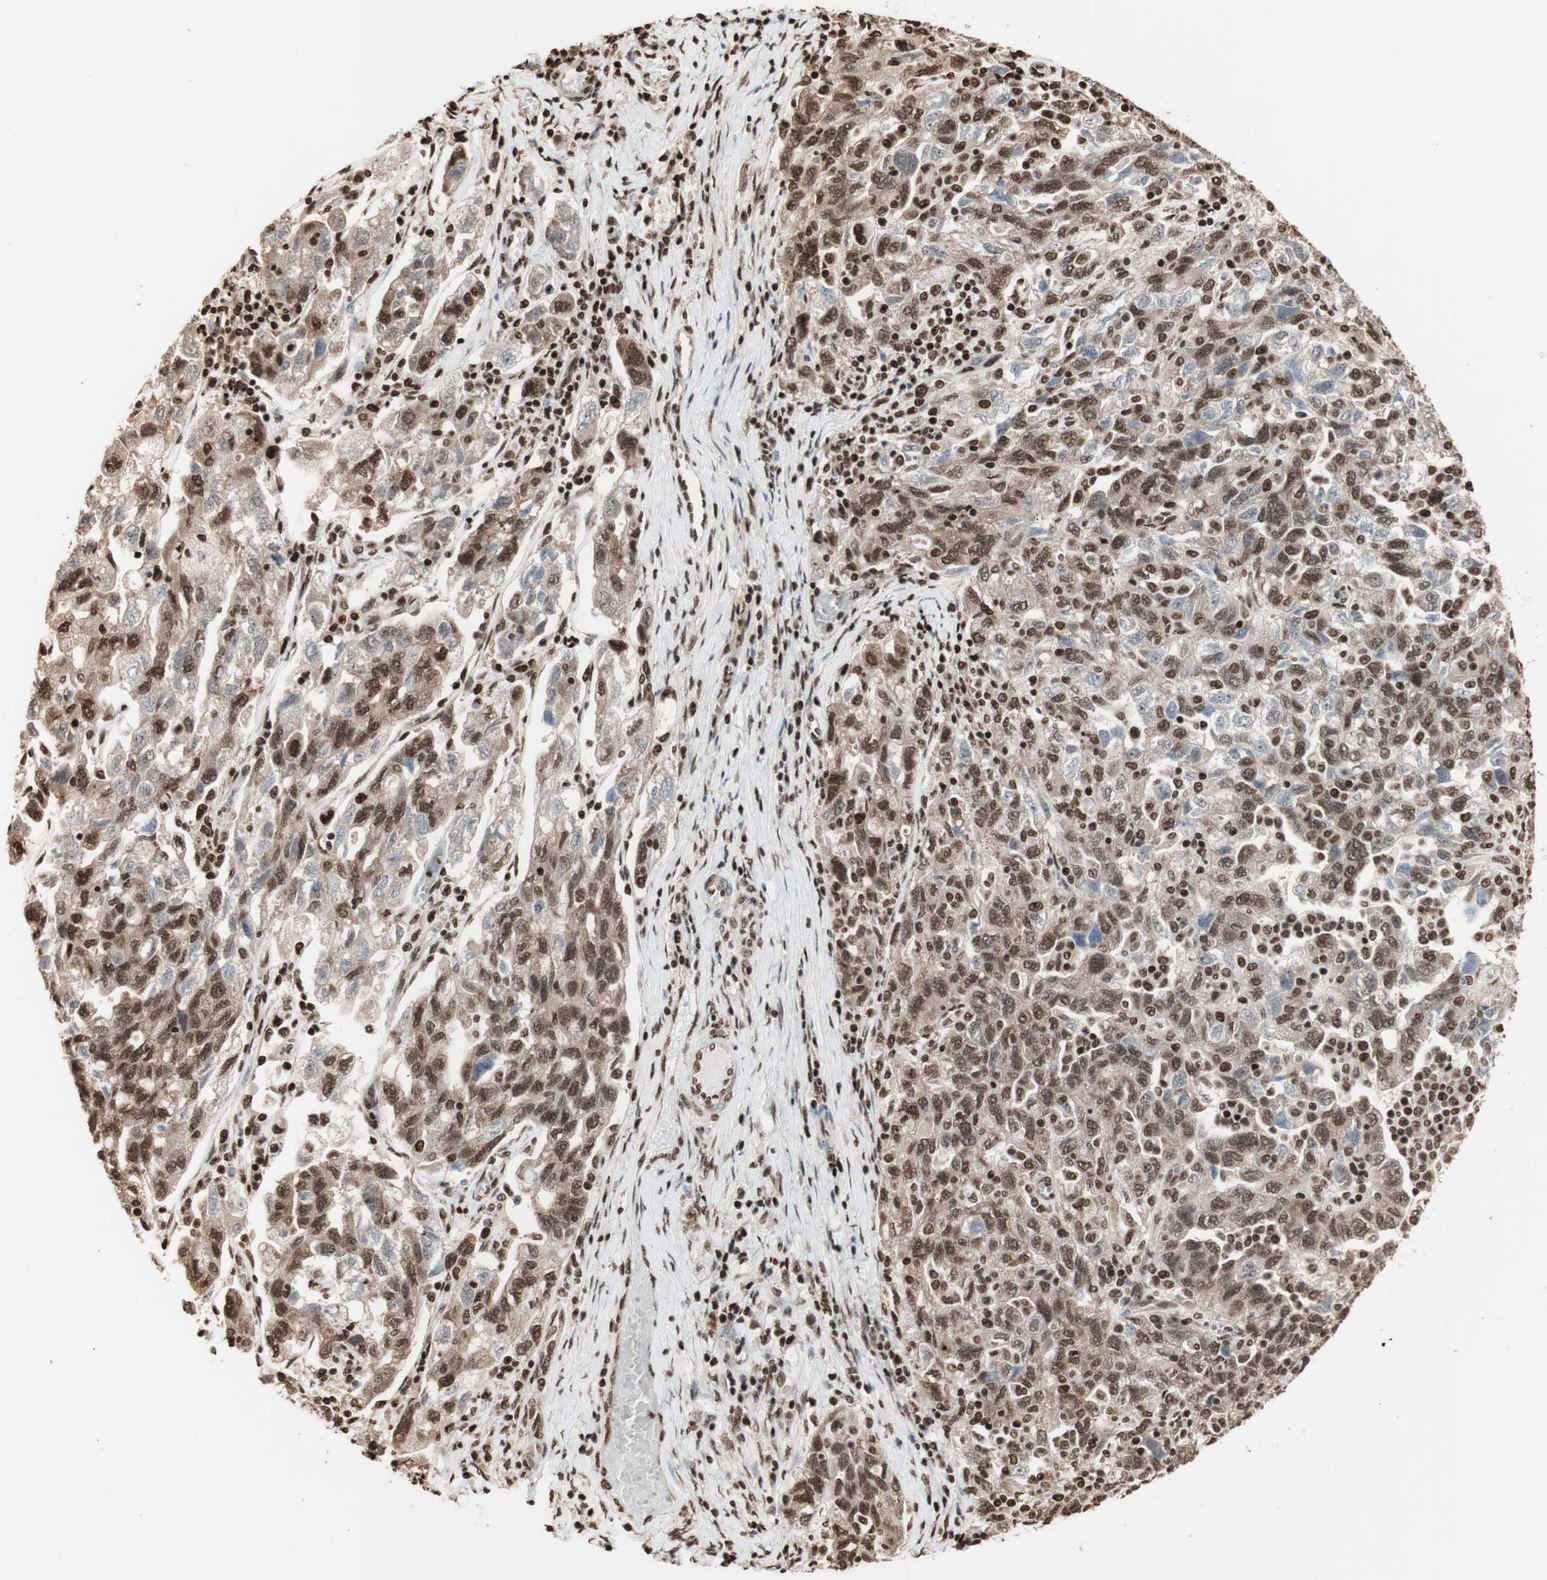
{"staining": {"intensity": "strong", "quantity": ">75%", "location": "cytoplasmic/membranous,nuclear"}, "tissue": "ovarian cancer", "cell_type": "Tumor cells", "image_type": "cancer", "snomed": [{"axis": "morphology", "description": "Carcinoma, NOS"}, {"axis": "morphology", "description": "Cystadenocarcinoma, serous, NOS"}, {"axis": "topography", "description": "Ovary"}], "caption": "Immunohistochemistry staining of ovarian cancer, which shows high levels of strong cytoplasmic/membranous and nuclear positivity in approximately >75% of tumor cells indicating strong cytoplasmic/membranous and nuclear protein positivity. The staining was performed using DAB (3,3'-diaminobenzidine) (brown) for protein detection and nuclei were counterstained in hematoxylin (blue).", "gene": "HNRNPA2B1", "patient": {"sex": "female", "age": 69}}